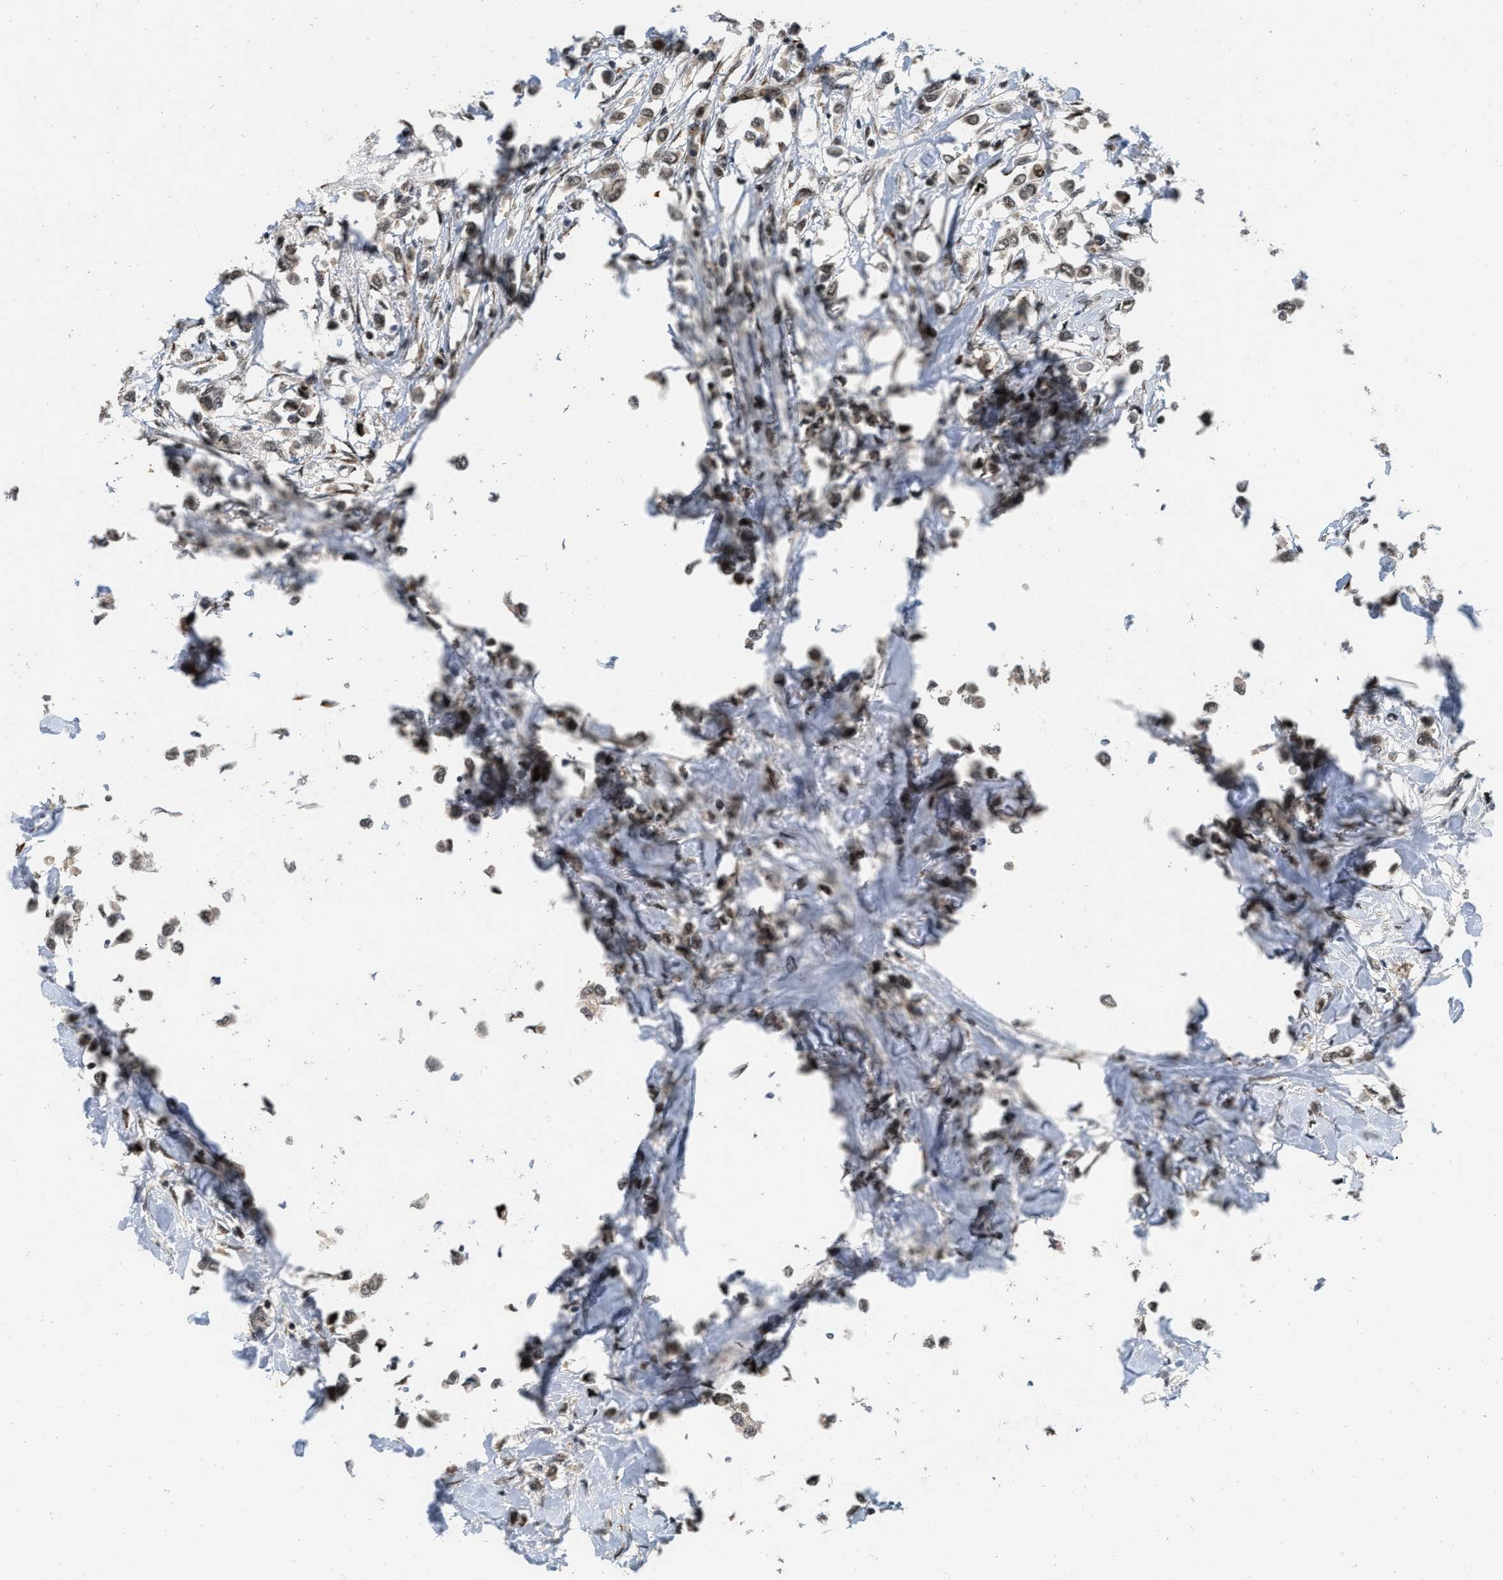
{"staining": {"intensity": "moderate", "quantity": ">75%", "location": "nuclear"}, "tissue": "breast cancer", "cell_type": "Tumor cells", "image_type": "cancer", "snomed": [{"axis": "morphology", "description": "Lobular carcinoma"}, {"axis": "topography", "description": "Breast"}], "caption": "IHC micrograph of breast lobular carcinoma stained for a protein (brown), which exhibits medium levels of moderate nuclear positivity in approximately >75% of tumor cells.", "gene": "ANKRD11", "patient": {"sex": "female", "age": 51}}